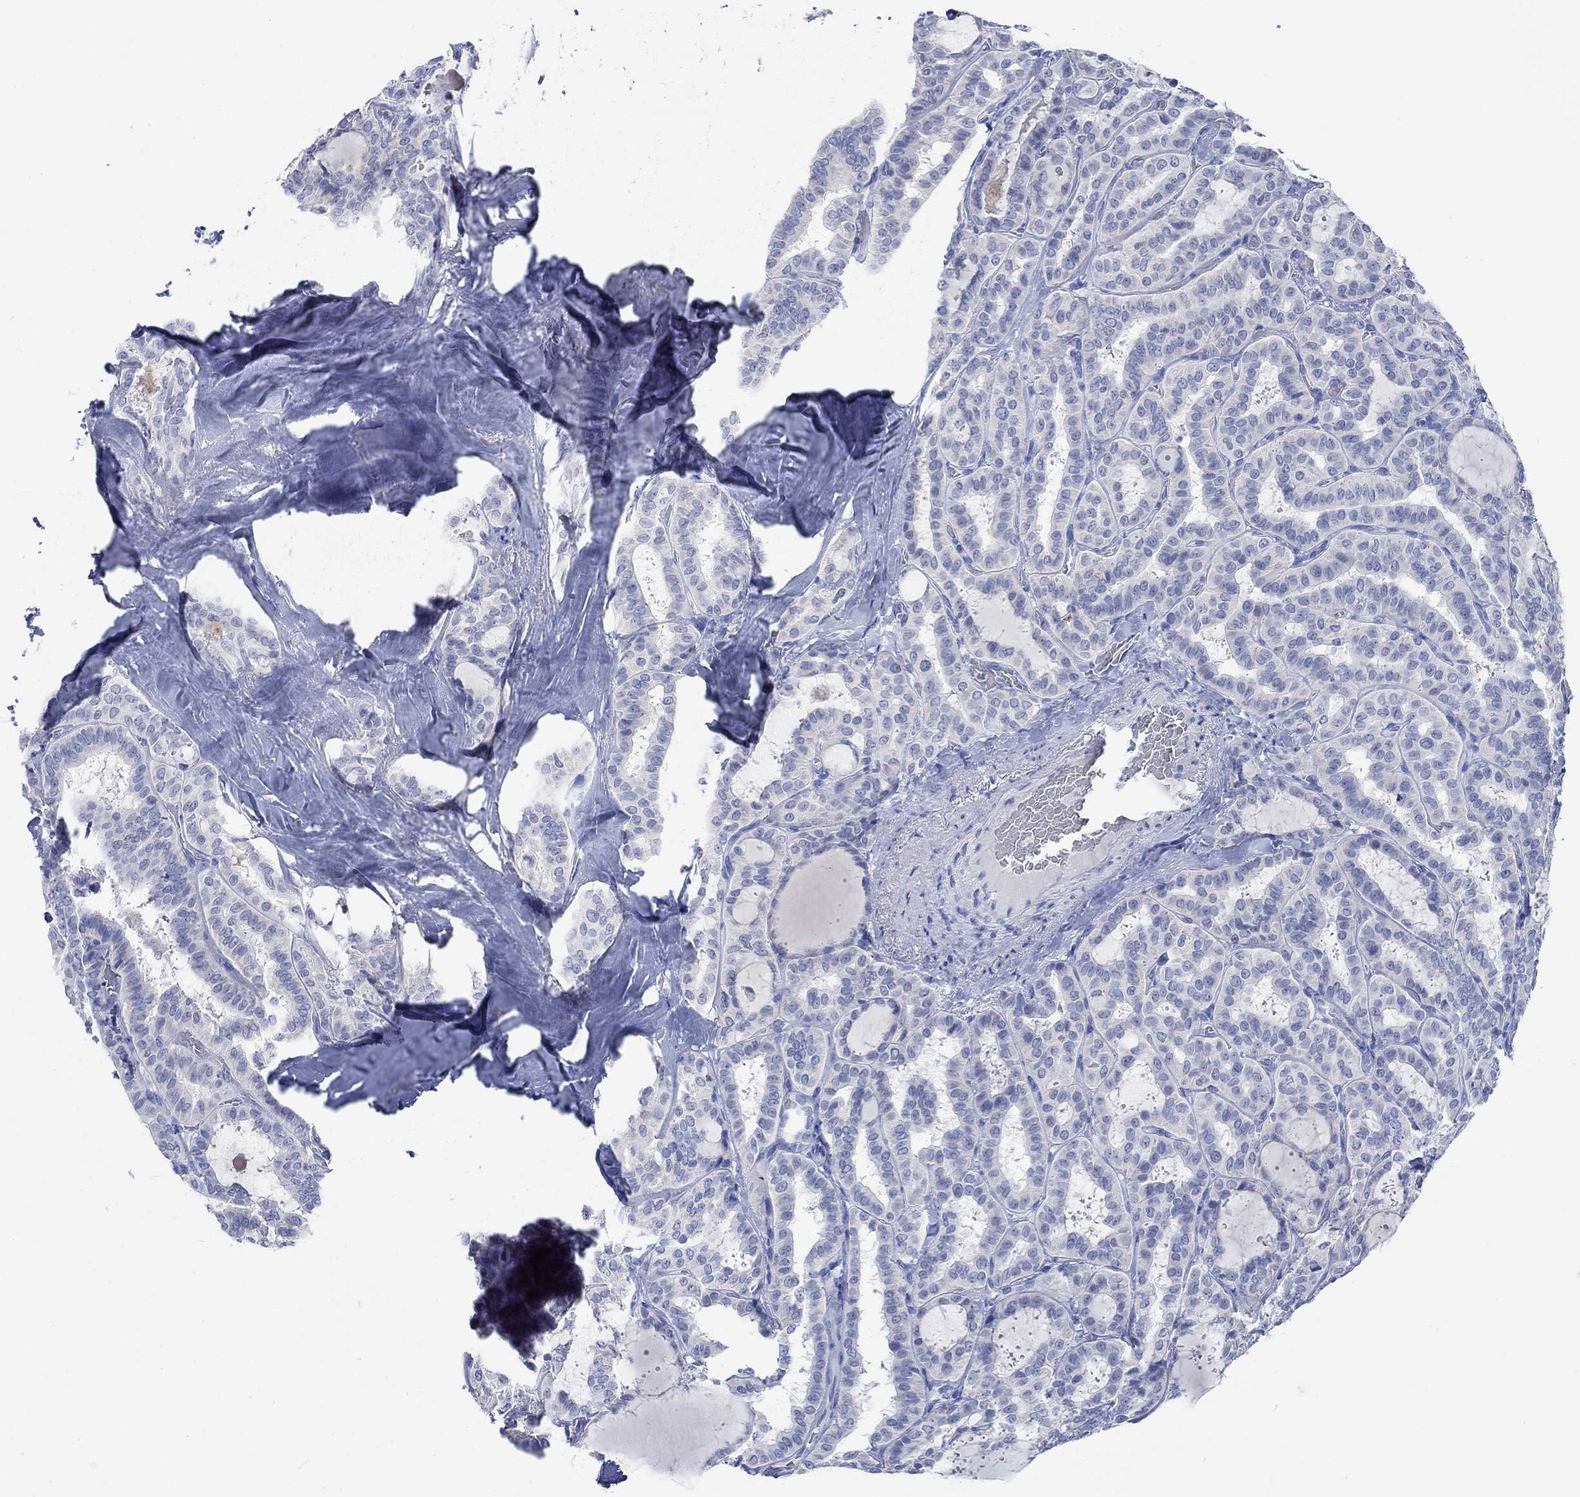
{"staining": {"intensity": "negative", "quantity": "none", "location": "none"}, "tissue": "thyroid cancer", "cell_type": "Tumor cells", "image_type": "cancer", "snomed": [{"axis": "morphology", "description": "Papillary adenocarcinoma, NOS"}, {"axis": "topography", "description": "Thyroid gland"}], "caption": "Photomicrograph shows no significant protein staining in tumor cells of thyroid papillary adenocarcinoma.", "gene": "PPP1R17", "patient": {"sex": "female", "age": 39}}